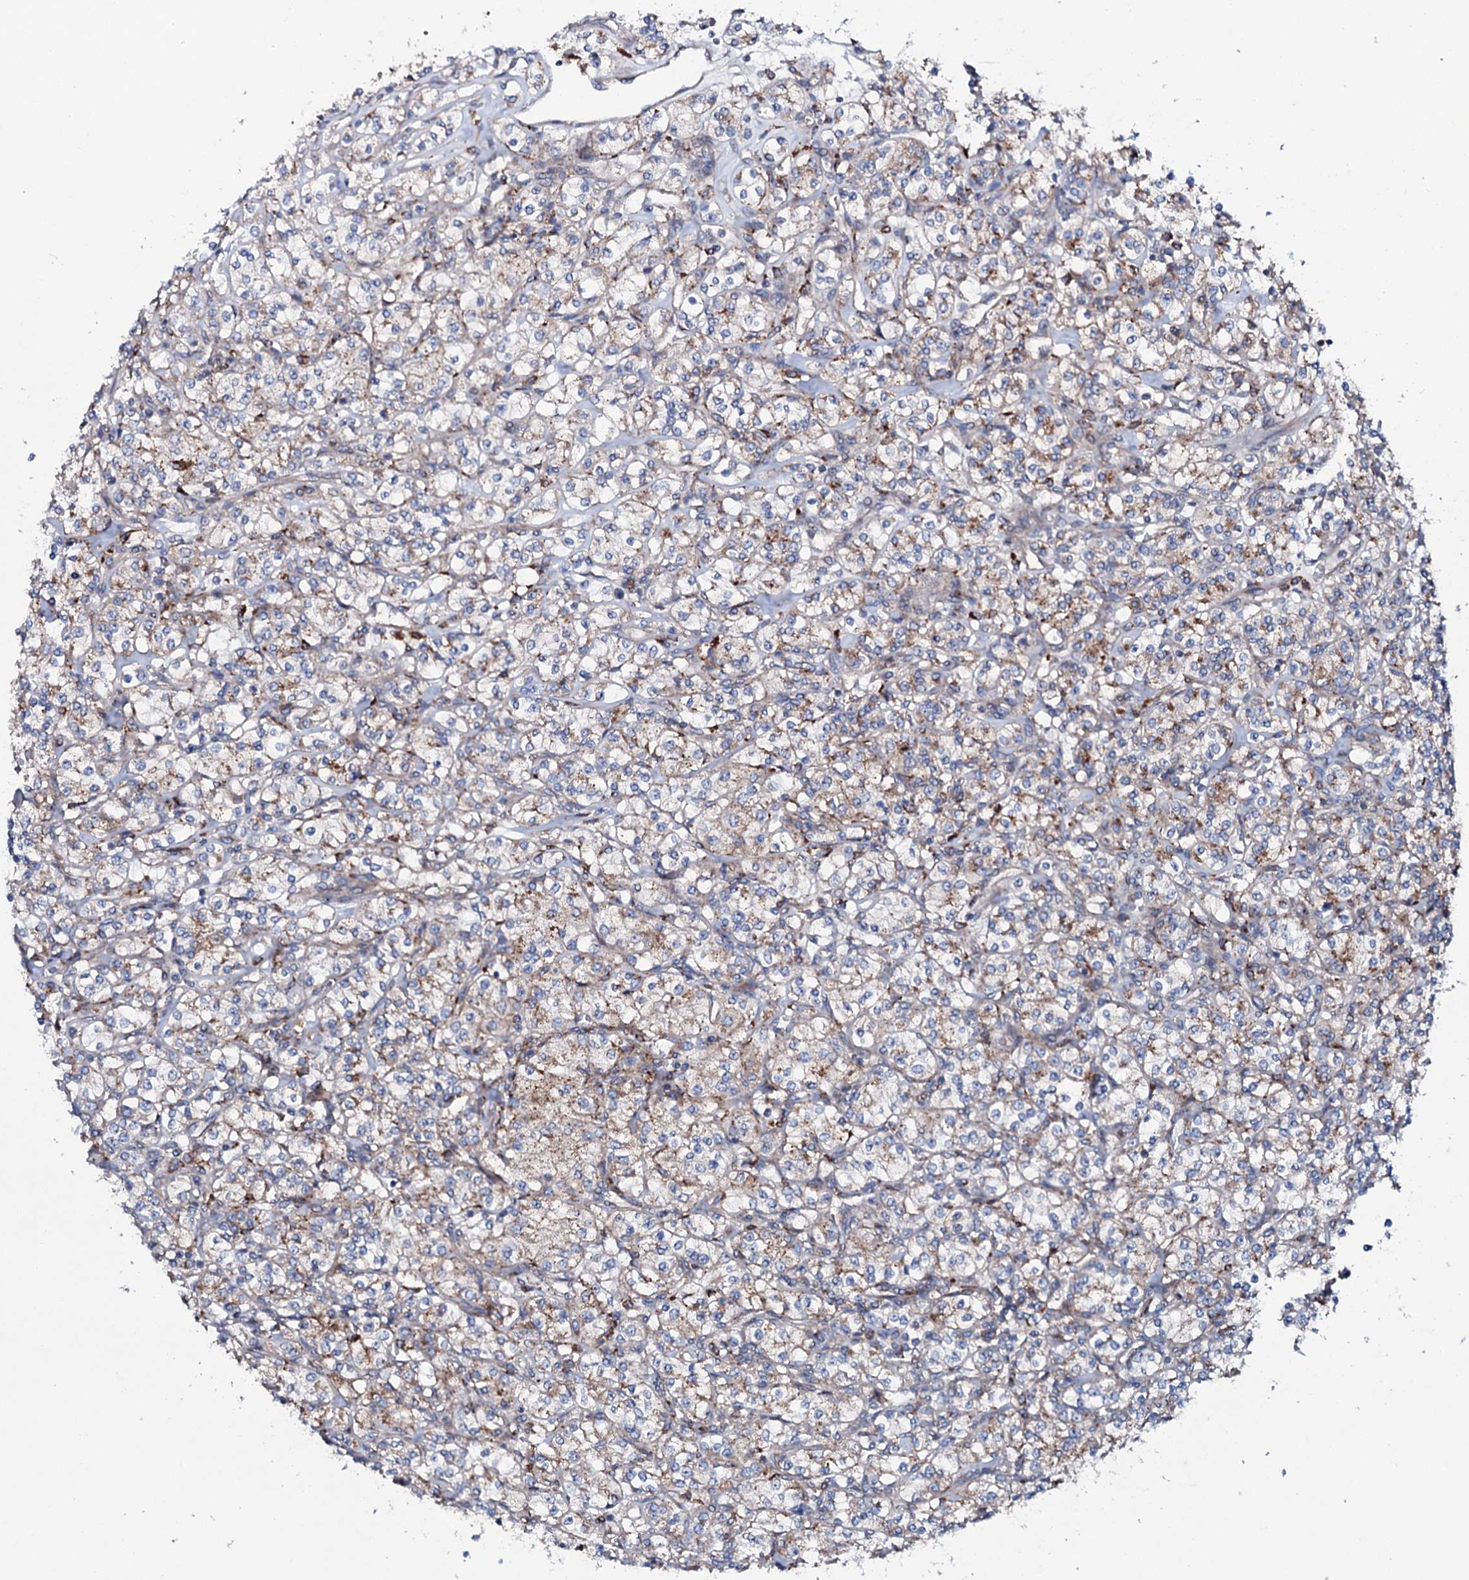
{"staining": {"intensity": "moderate", "quantity": ">75%", "location": "cytoplasmic/membranous"}, "tissue": "renal cancer", "cell_type": "Tumor cells", "image_type": "cancer", "snomed": [{"axis": "morphology", "description": "Adenocarcinoma, NOS"}, {"axis": "topography", "description": "Kidney"}], "caption": "This histopathology image displays immunohistochemistry staining of human renal adenocarcinoma, with medium moderate cytoplasmic/membranous positivity in about >75% of tumor cells.", "gene": "P2RX4", "patient": {"sex": "male", "age": 77}}